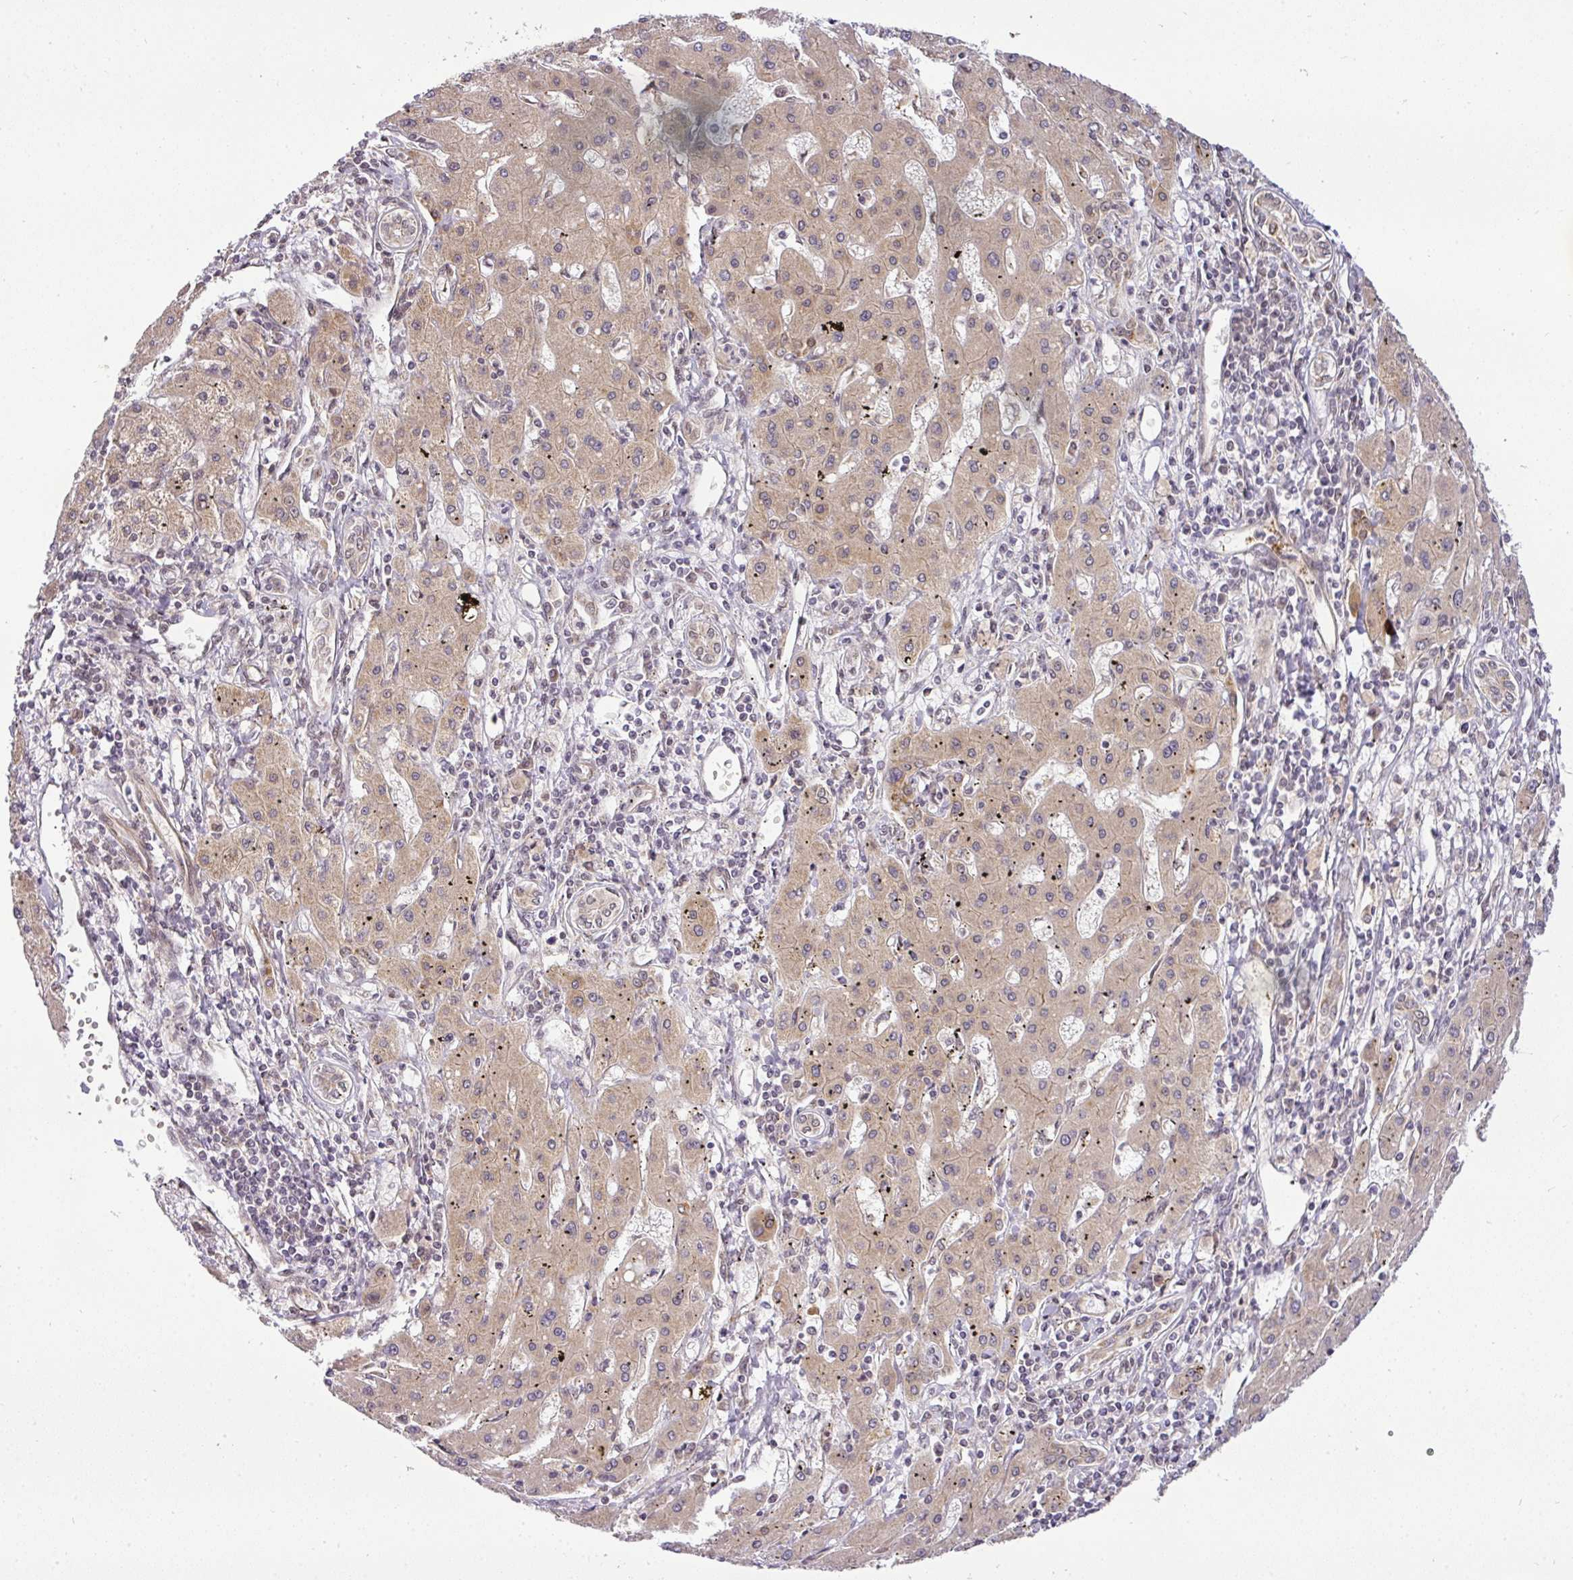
{"staining": {"intensity": "moderate", "quantity": "25%-75%", "location": "cytoplasmic/membranous,nuclear"}, "tissue": "liver cancer", "cell_type": "Tumor cells", "image_type": "cancer", "snomed": [{"axis": "morphology", "description": "Carcinoma, Hepatocellular, NOS"}, {"axis": "topography", "description": "Liver"}], "caption": "The photomicrograph reveals a brown stain indicating the presence of a protein in the cytoplasmic/membranous and nuclear of tumor cells in liver cancer (hepatocellular carcinoma).", "gene": "C1orf226", "patient": {"sex": "male", "age": 72}}